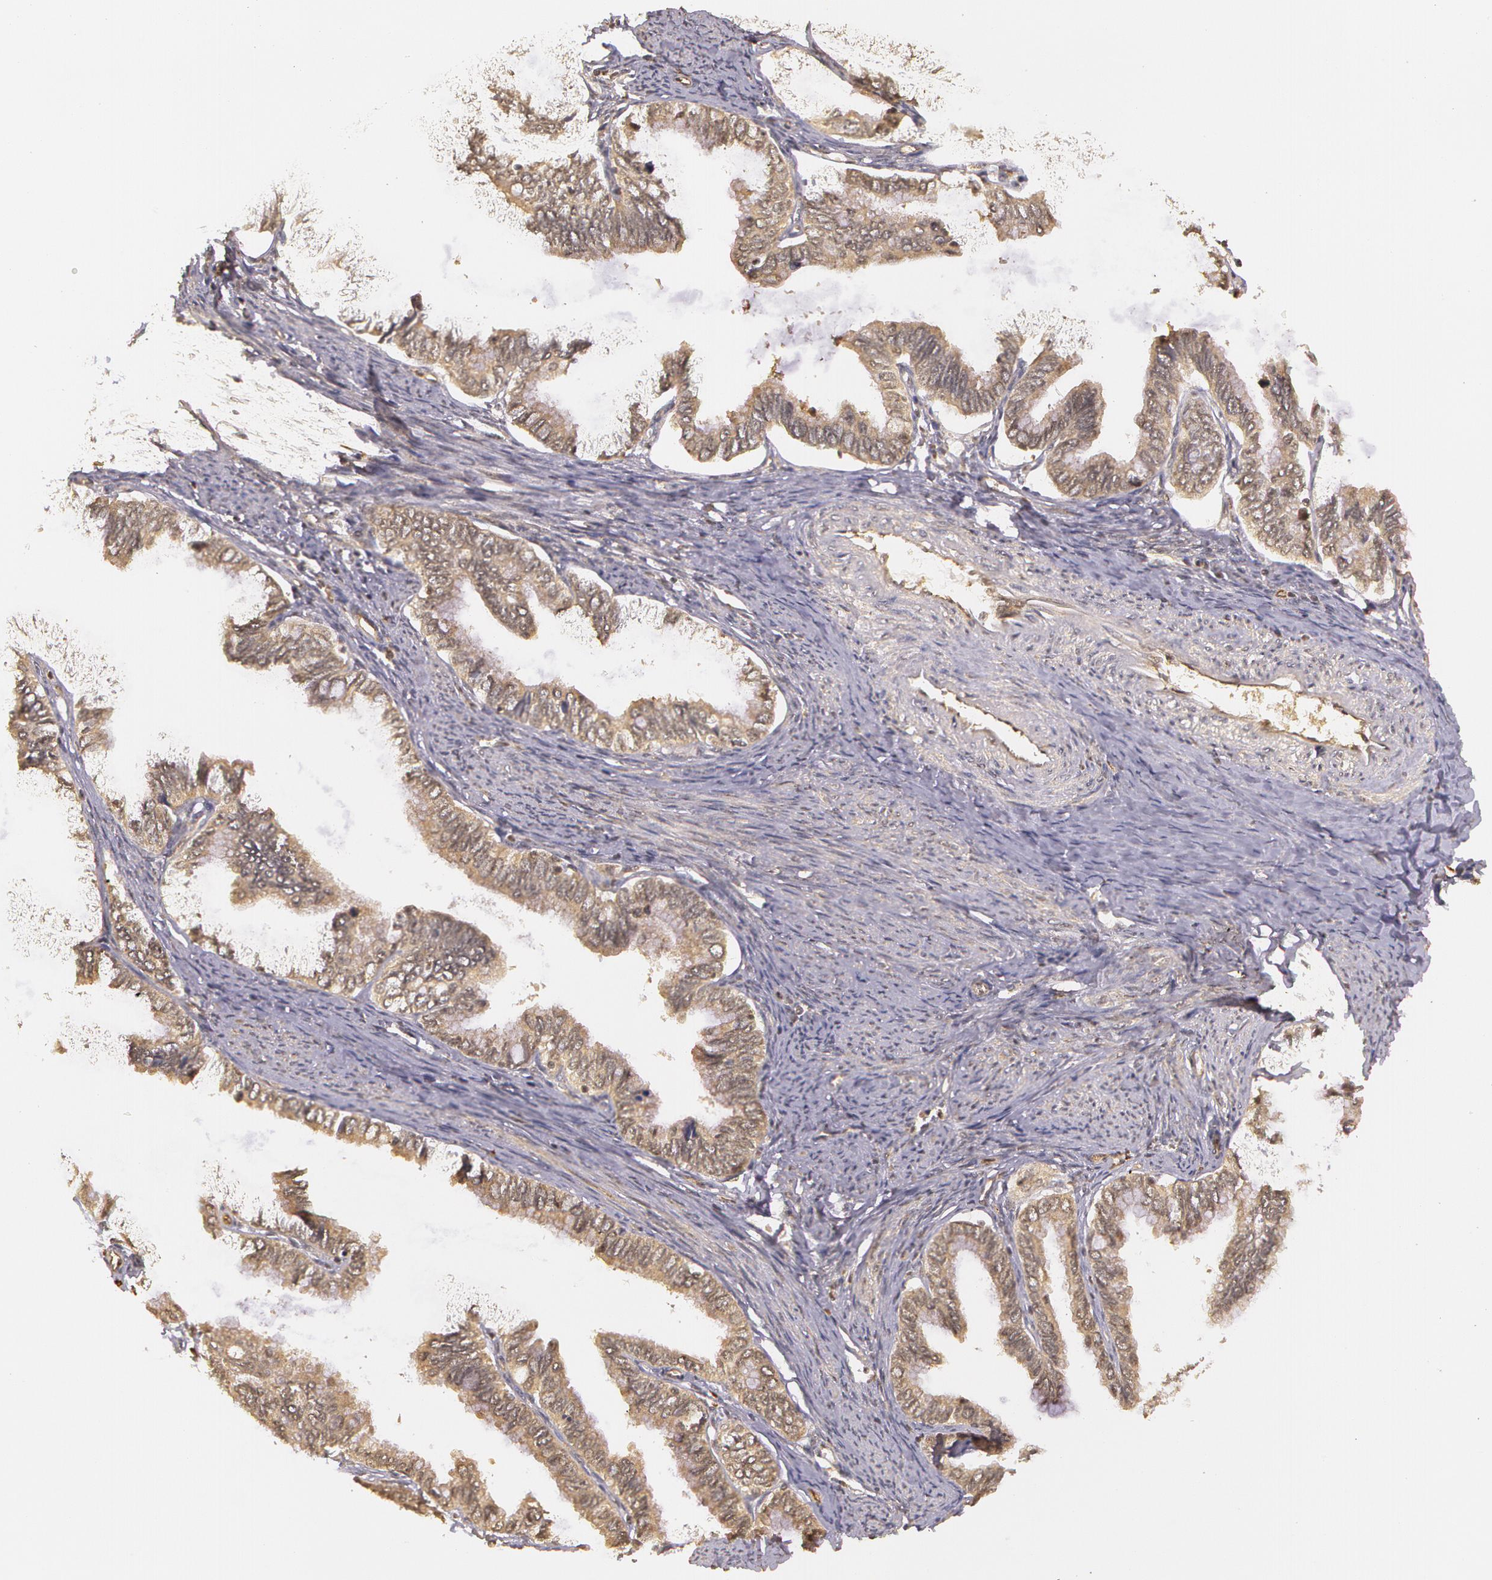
{"staining": {"intensity": "moderate", "quantity": ">75%", "location": "cytoplasmic/membranous"}, "tissue": "cervical cancer", "cell_type": "Tumor cells", "image_type": "cancer", "snomed": [{"axis": "morphology", "description": "Adenocarcinoma, NOS"}, {"axis": "topography", "description": "Cervix"}], "caption": "Cervical adenocarcinoma tissue demonstrates moderate cytoplasmic/membranous positivity in about >75% of tumor cells, visualized by immunohistochemistry.", "gene": "ASCC2", "patient": {"sex": "female", "age": 49}}